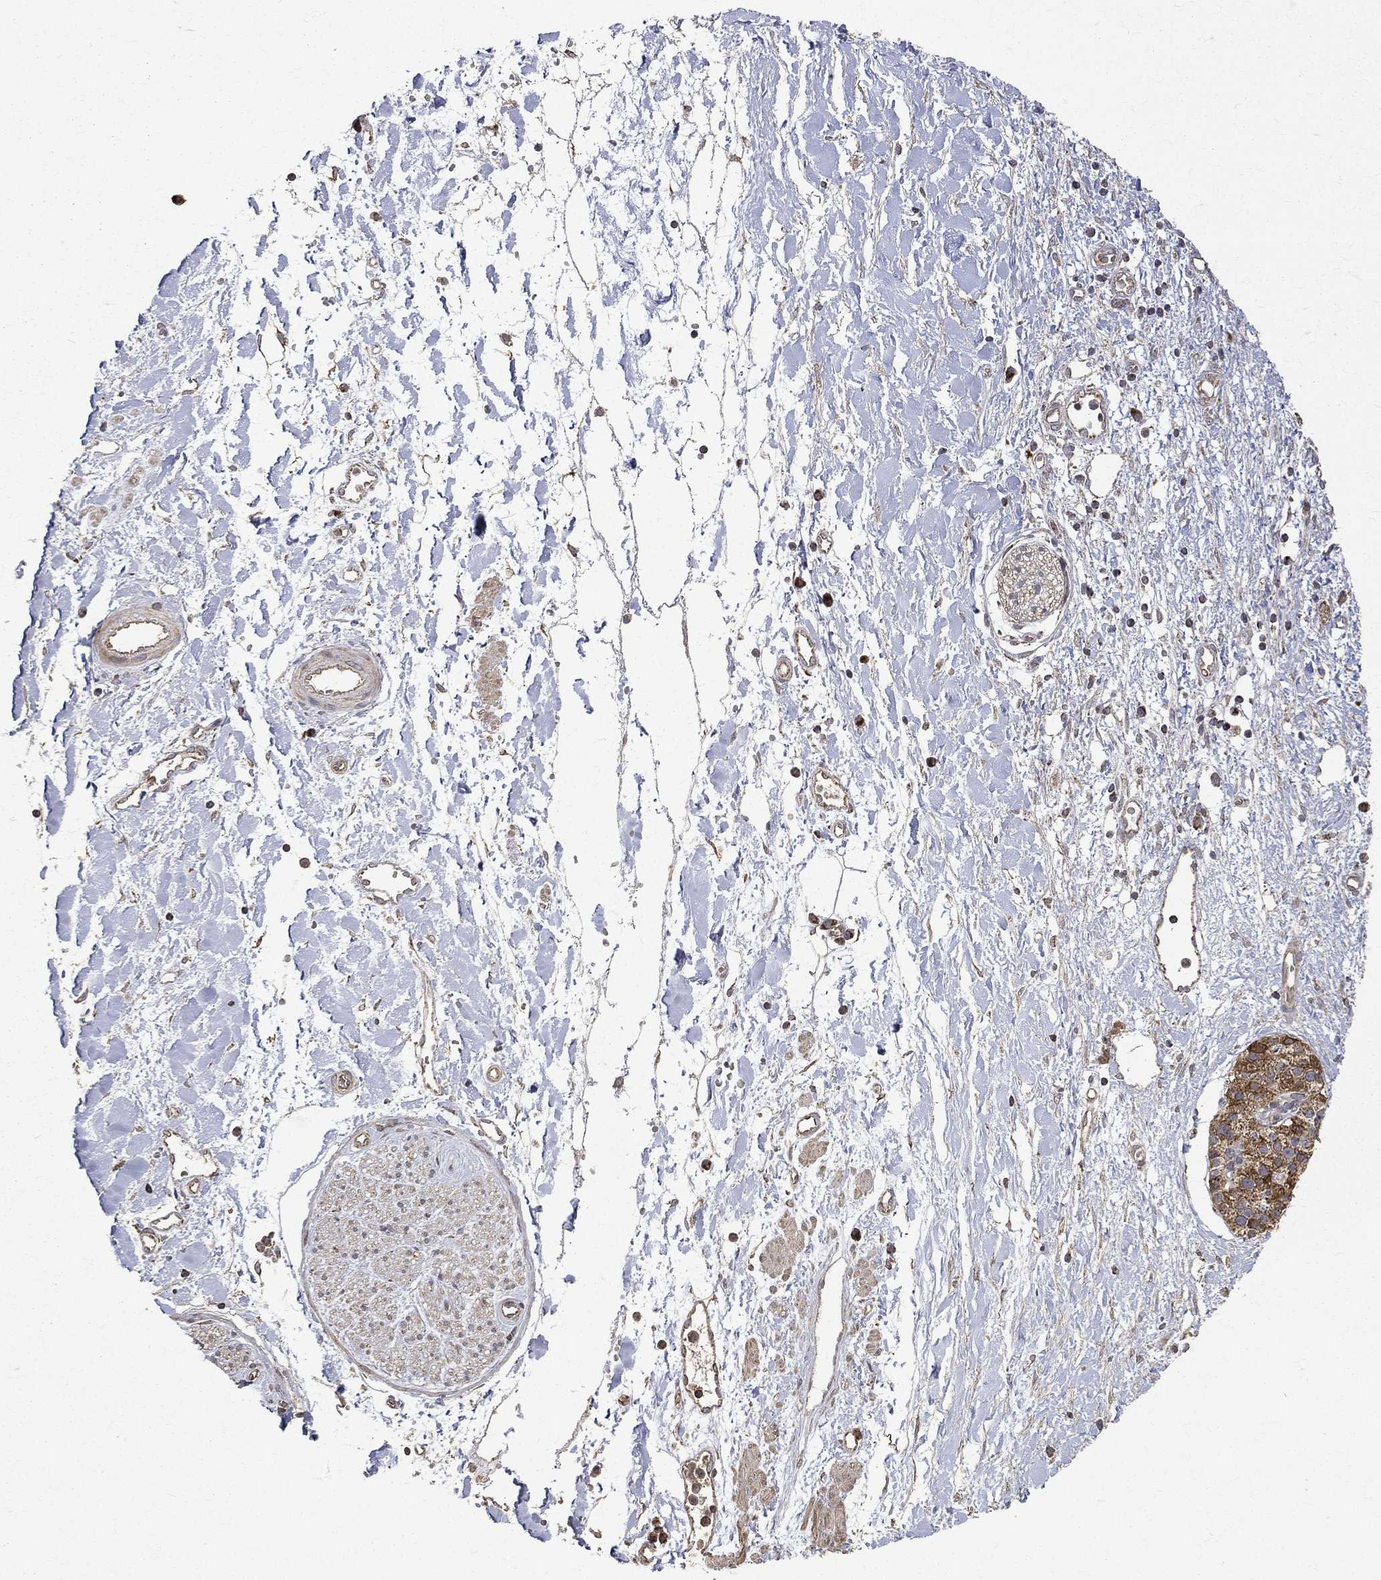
{"staining": {"intensity": "negative", "quantity": "none", "location": "none"}, "tissue": "adipose tissue", "cell_type": "Adipocytes", "image_type": "normal", "snomed": [{"axis": "morphology", "description": "Normal tissue, NOS"}, {"axis": "morphology", "description": "Adenocarcinoma, NOS"}, {"axis": "topography", "description": "Pancreas"}, {"axis": "topography", "description": "Peripheral nerve tissue"}], "caption": "Adipocytes are negative for protein expression in unremarkable human adipose tissue. (Immunohistochemistry (ihc), brightfield microscopy, high magnification).", "gene": "RPGR", "patient": {"sex": "male", "age": 61}}